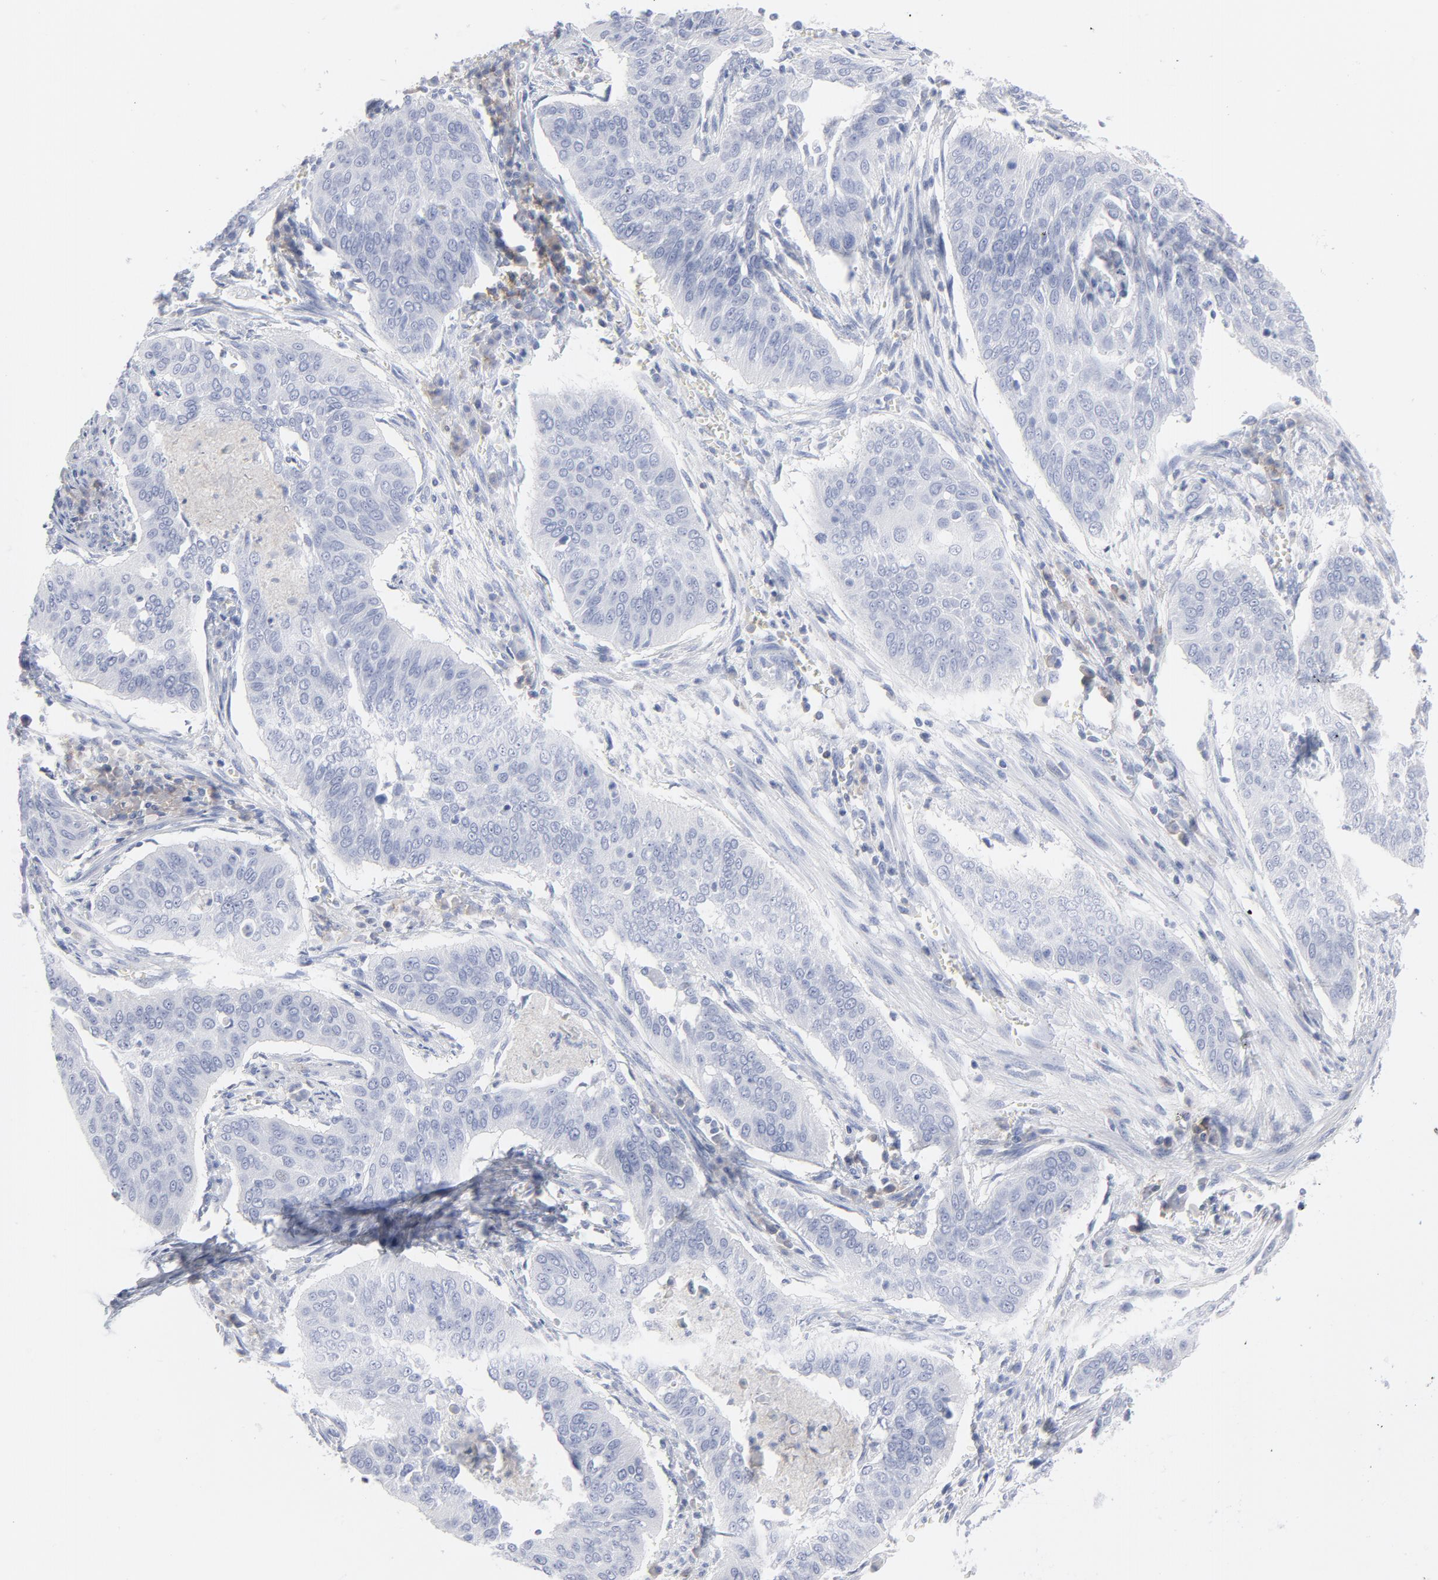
{"staining": {"intensity": "negative", "quantity": "none", "location": "none"}, "tissue": "cervical cancer", "cell_type": "Tumor cells", "image_type": "cancer", "snomed": [{"axis": "morphology", "description": "Squamous cell carcinoma, NOS"}, {"axis": "topography", "description": "Cervix"}], "caption": "Cervical squamous cell carcinoma was stained to show a protein in brown. There is no significant staining in tumor cells.", "gene": "P2RY8", "patient": {"sex": "female", "age": 39}}